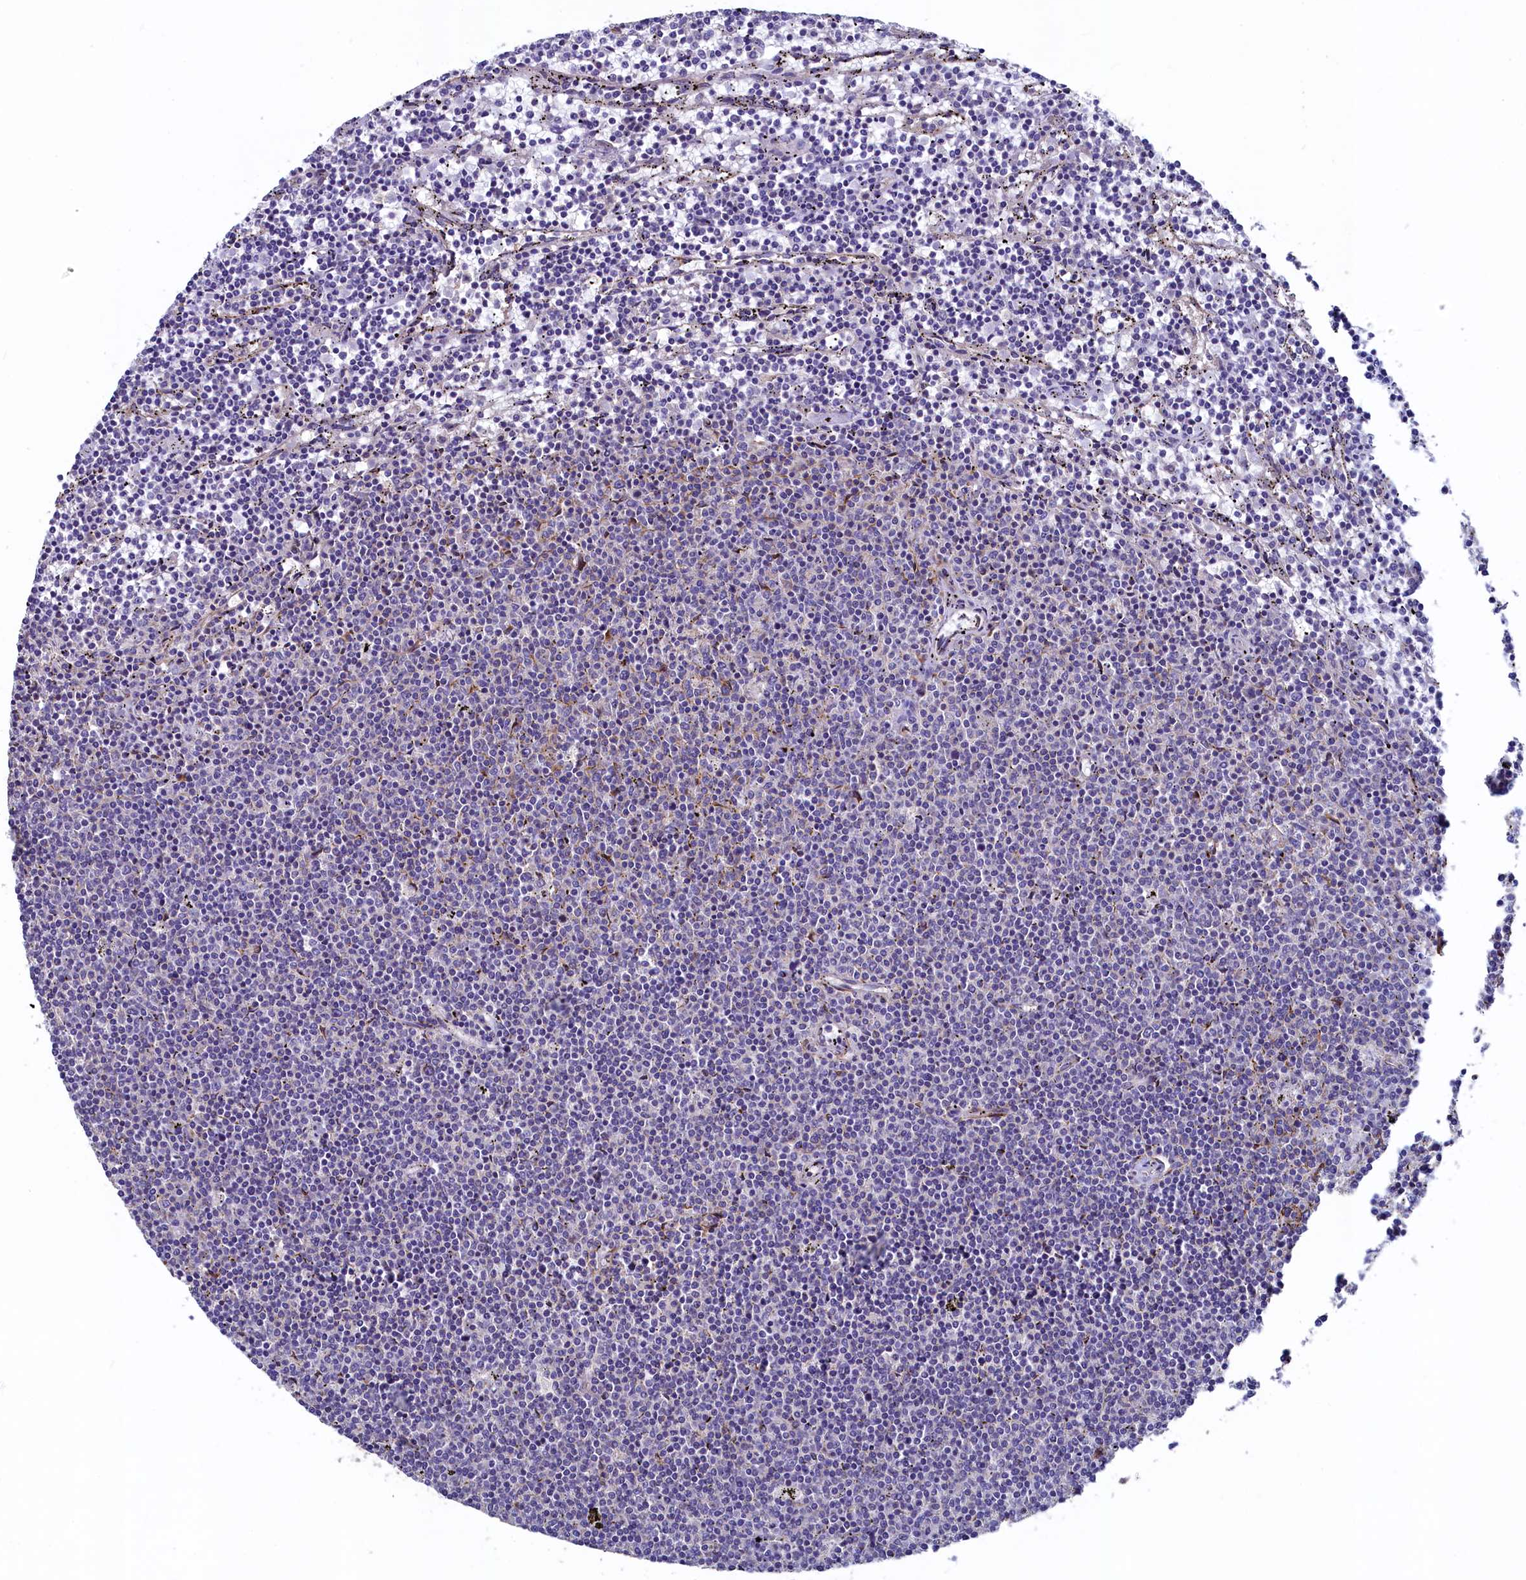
{"staining": {"intensity": "negative", "quantity": "none", "location": "none"}, "tissue": "lymphoma", "cell_type": "Tumor cells", "image_type": "cancer", "snomed": [{"axis": "morphology", "description": "Malignant lymphoma, non-Hodgkin's type, Low grade"}, {"axis": "topography", "description": "Spleen"}], "caption": "A high-resolution image shows immunohistochemistry (IHC) staining of low-grade malignant lymphoma, non-Hodgkin's type, which reveals no significant expression in tumor cells.", "gene": "SPATA2L", "patient": {"sex": "female", "age": 50}}